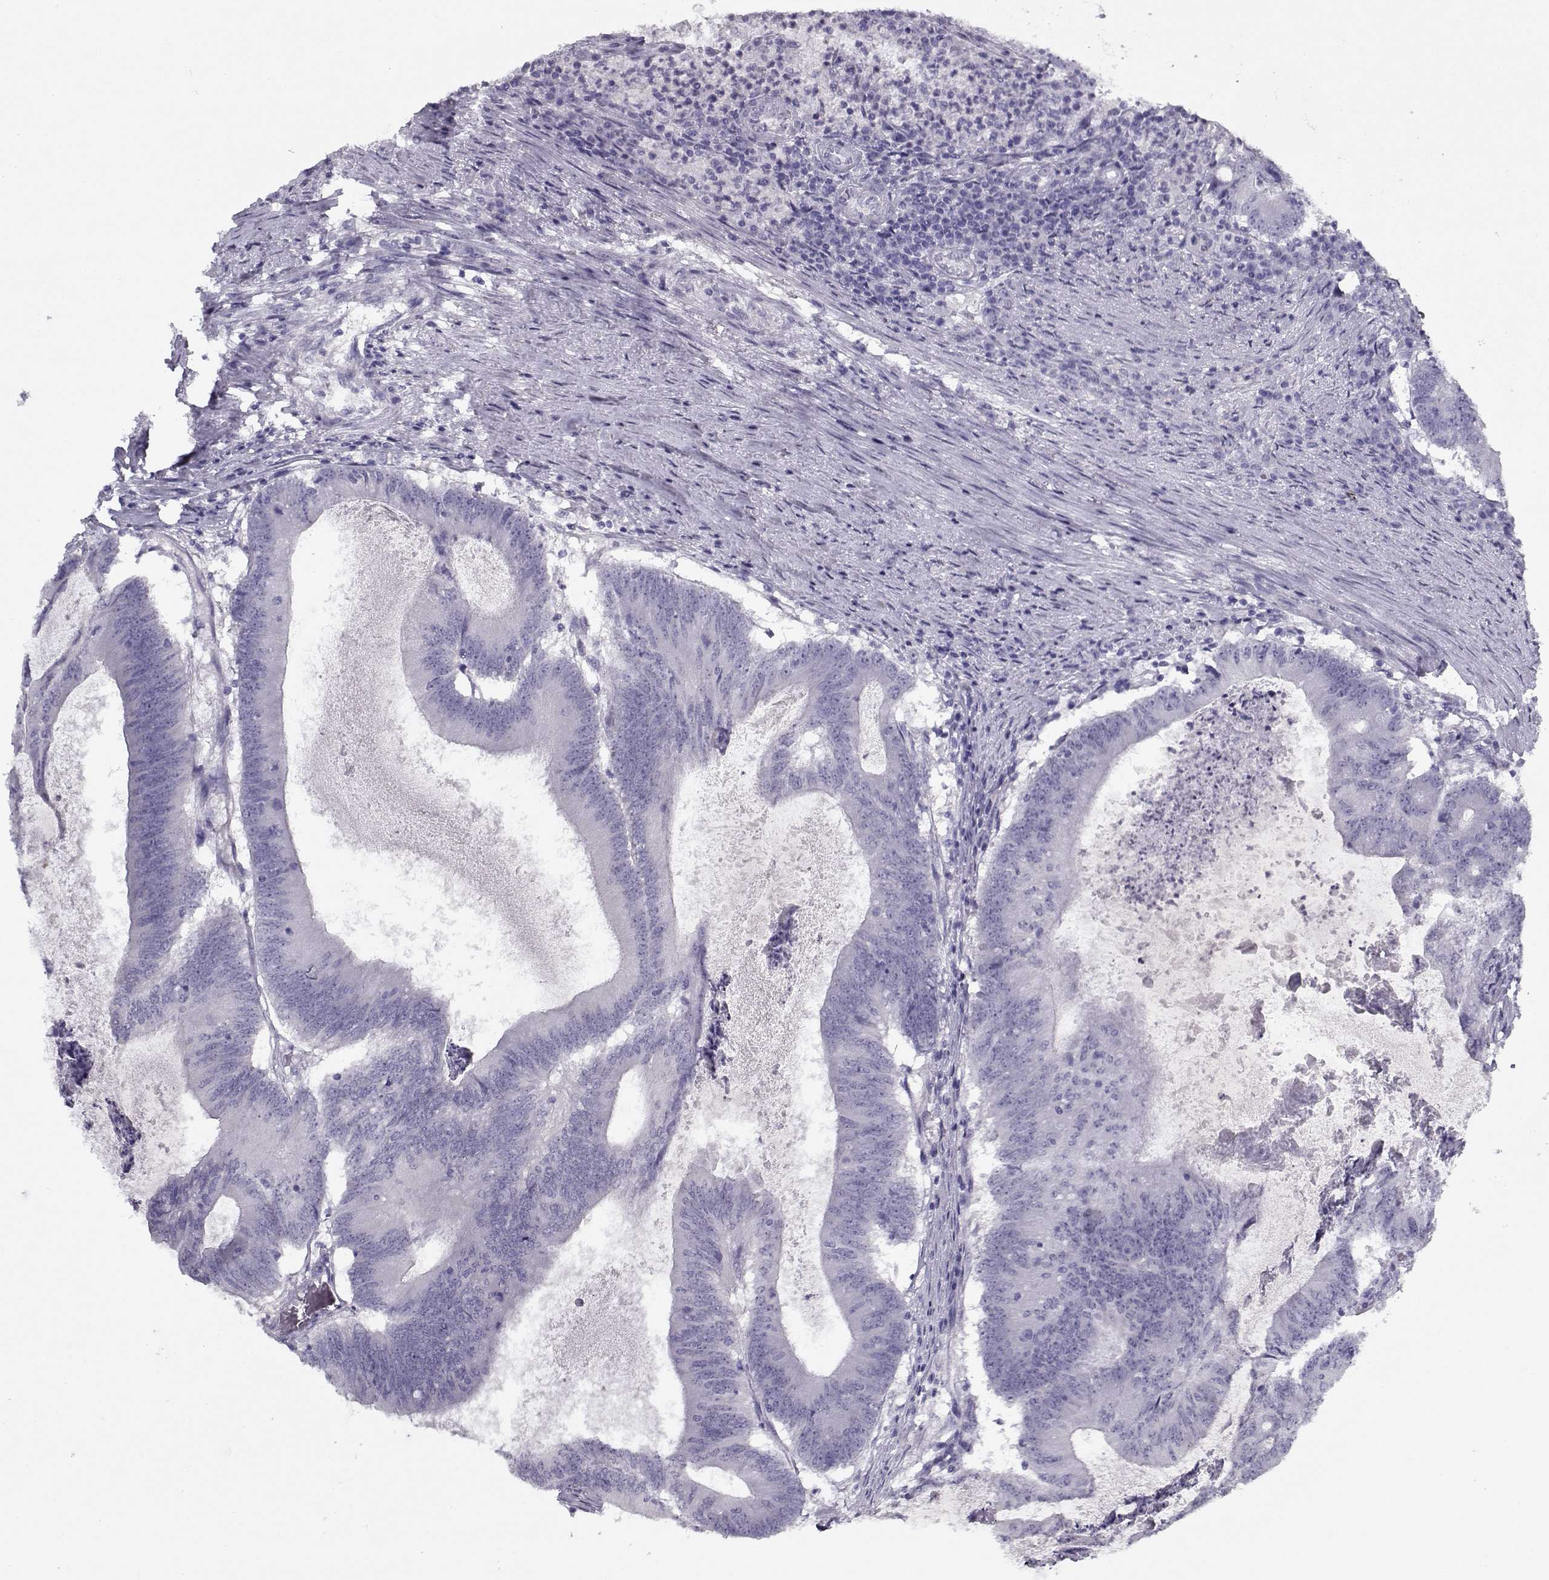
{"staining": {"intensity": "negative", "quantity": "none", "location": "none"}, "tissue": "colorectal cancer", "cell_type": "Tumor cells", "image_type": "cancer", "snomed": [{"axis": "morphology", "description": "Adenocarcinoma, NOS"}, {"axis": "topography", "description": "Colon"}], "caption": "Immunohistochemistry (IHC) image of colorectal cancer stained for a protein (brown), which reveals no positivity in tumor cells. (DAB (3,3'-diaminobenzidine) IHC with hematoxylin counter stain).", "gene": "CIBAR1", "patient": {"sex": "female", "age": 70}}